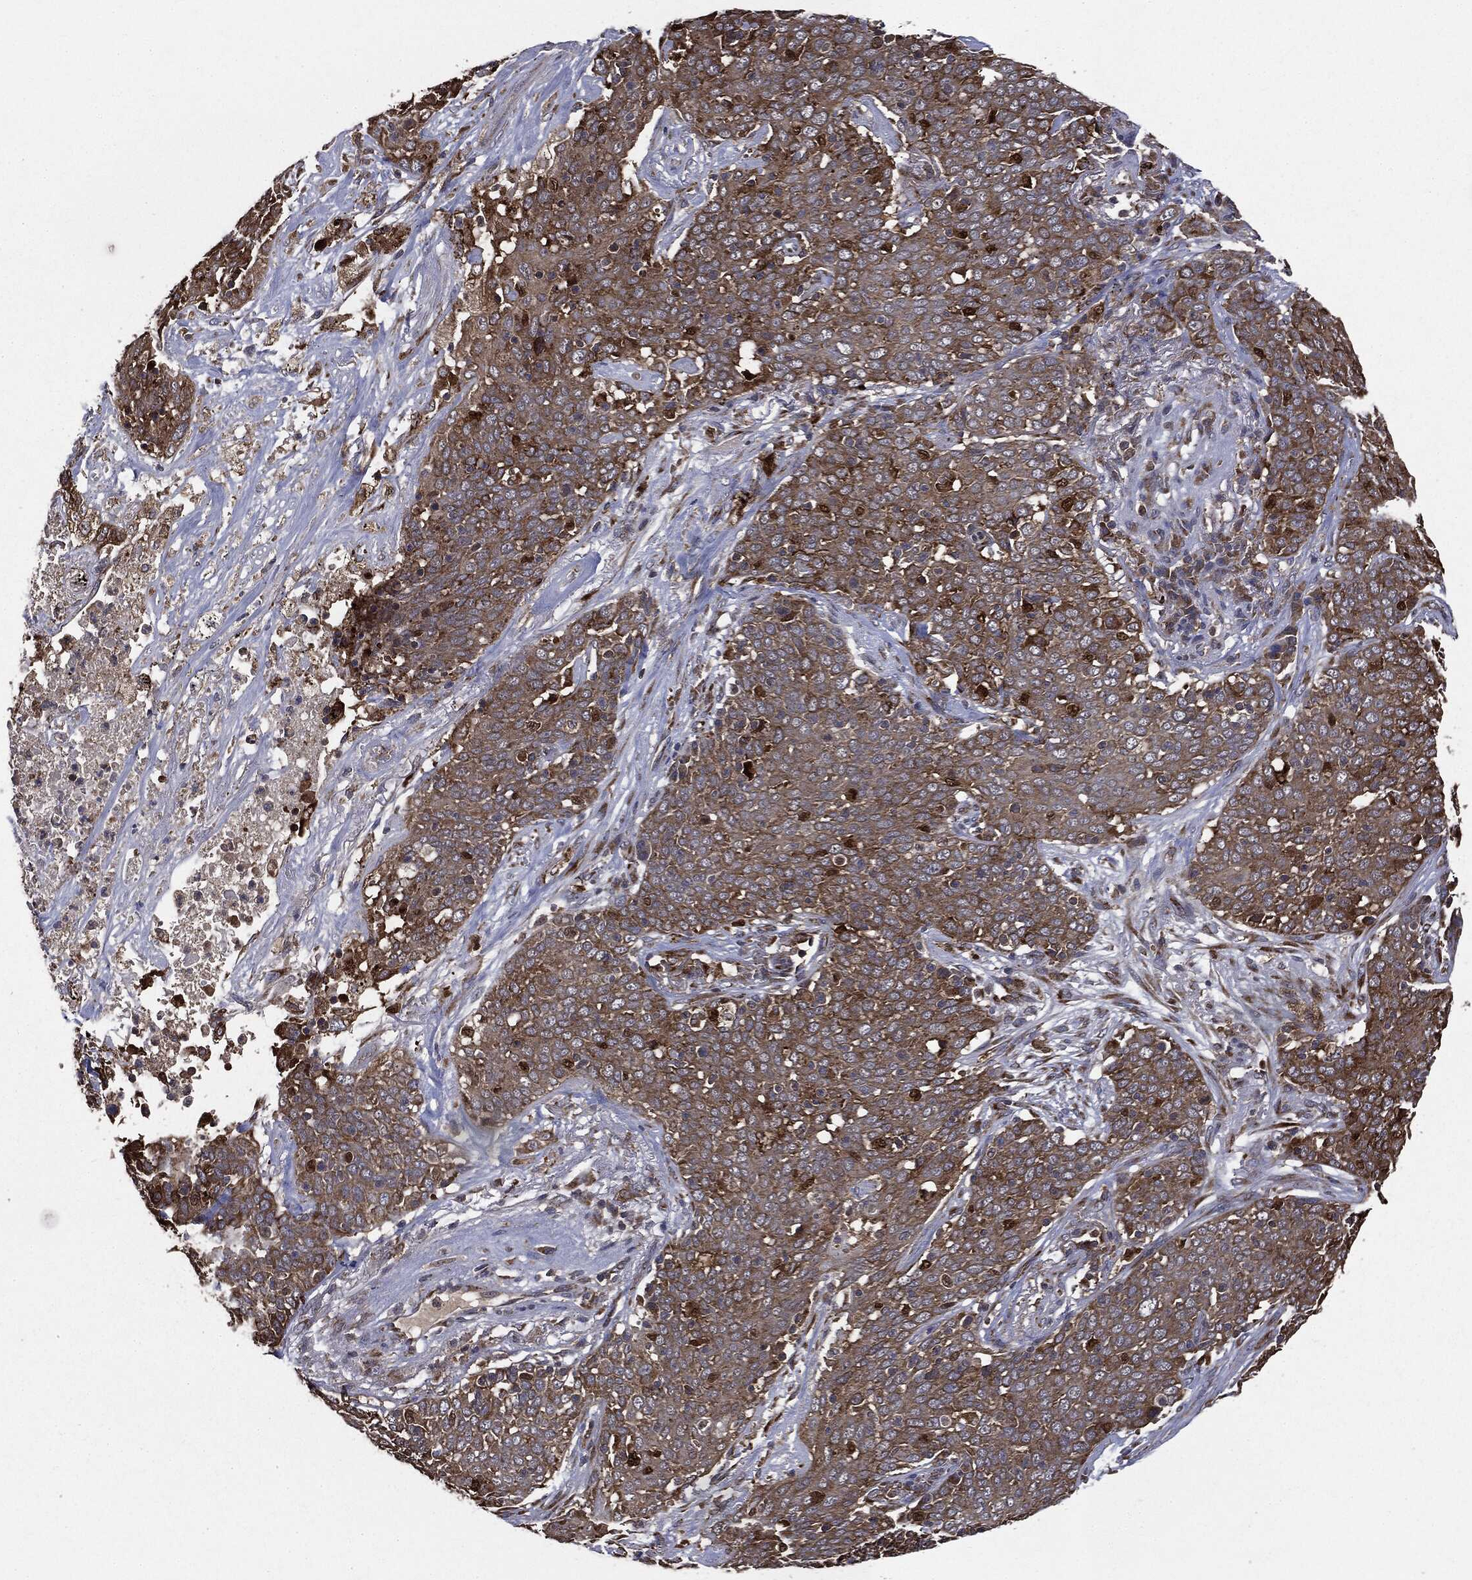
{"staining": {"intensity": "strong", "quantity": ">75%", "location": "cytoplasmic/membranous"}, "tissue": "lung cancer", "cell_type": "Tumor cells", "image_type": "cancer", "snomed": [{"axis": "morphology", "description": "Squamous cell carcinoma, NOS"}, {"axis": "topography", "description": "Lung"}], "caption": "Lung cancer tissue displays strong cytoplasmic/membranous positivity in about >75% of tumor cells Nuclei are stained in blue.", "gene": "PLOD3", "patient": {"sex": "male", "age": 82}}